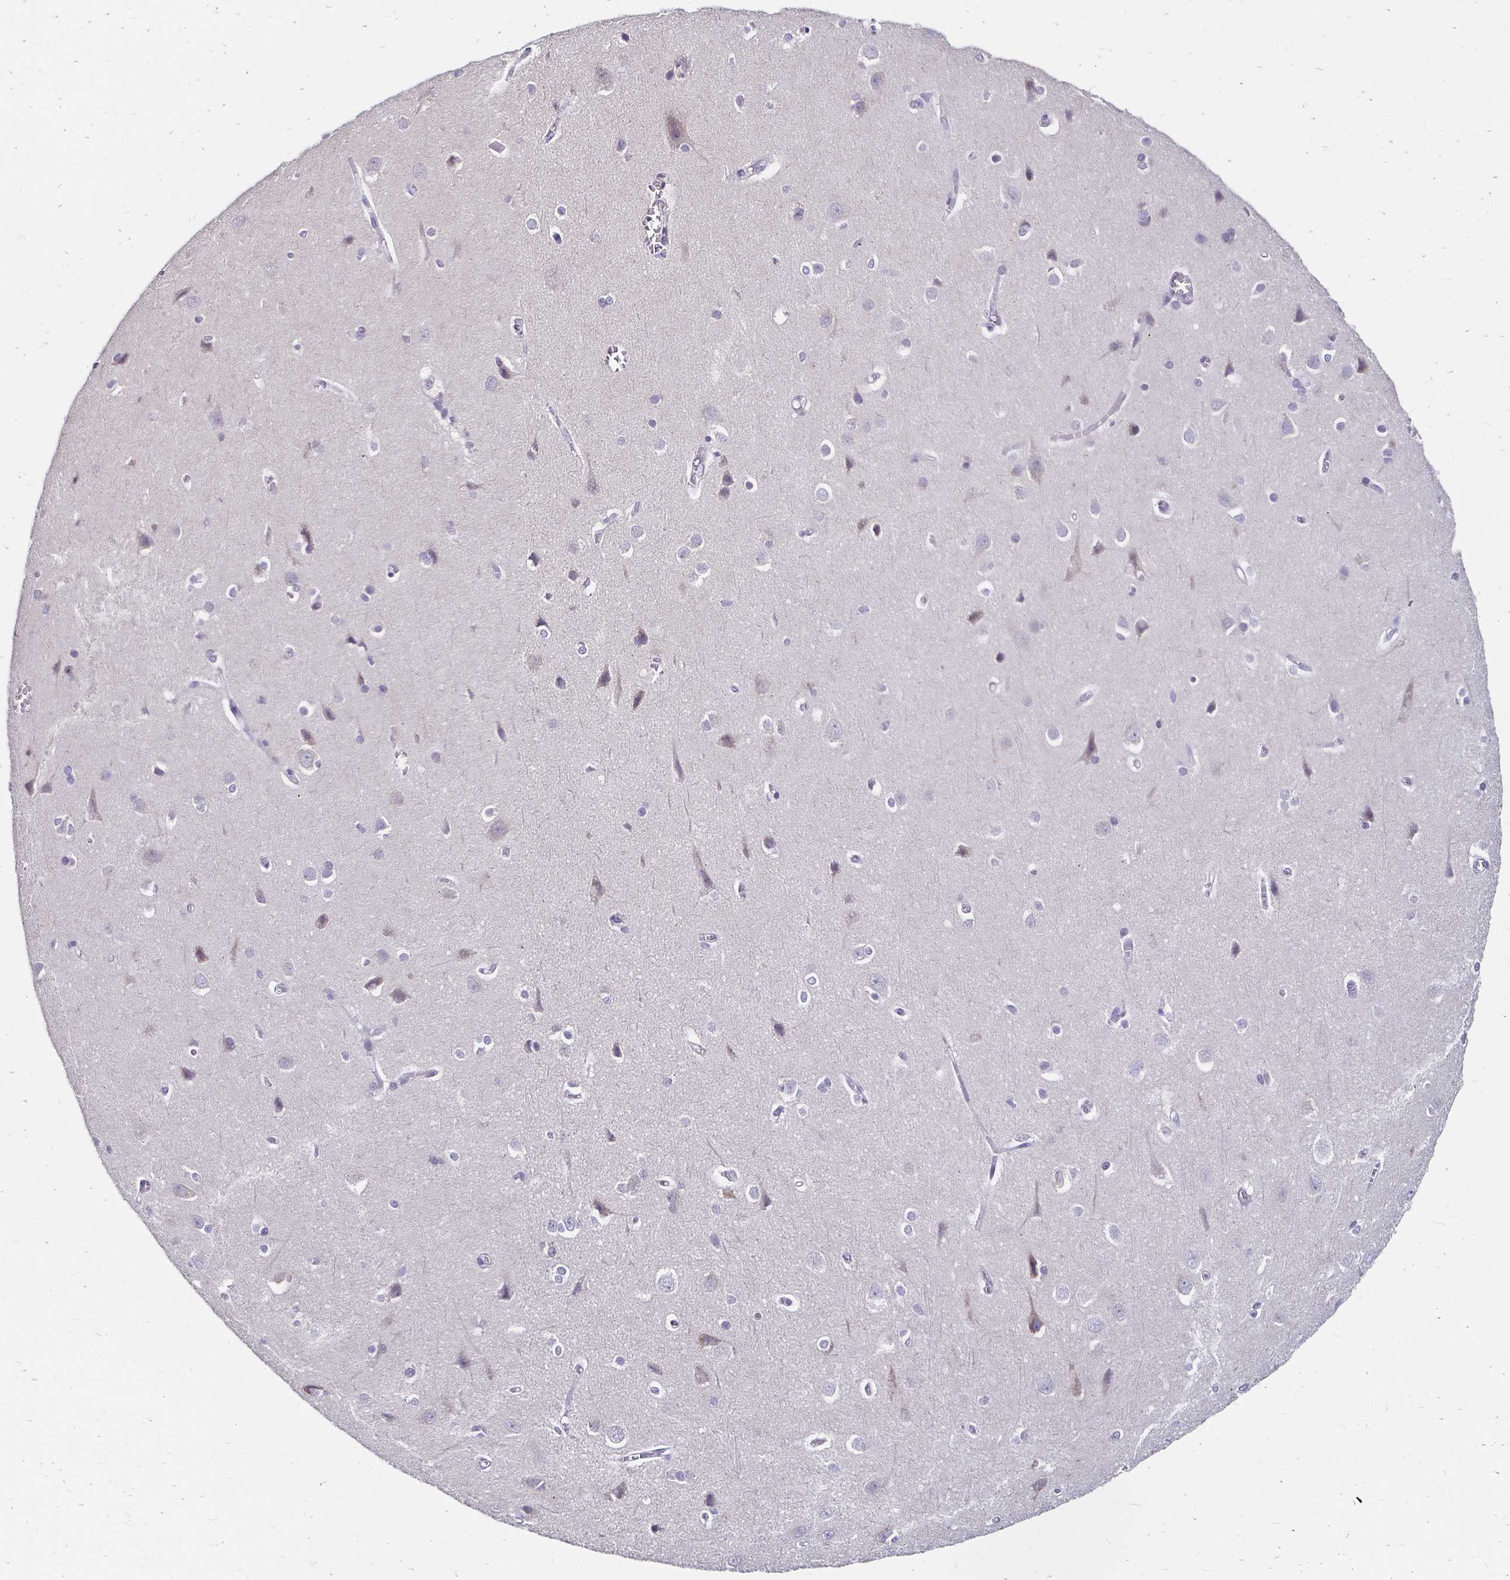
{"staining": {"intensity": "negative", "quantity": "none", "location": "none"}, "tissue": "cerebral cortex", "cell_type": "Endothelial cells", "image_type": "normal", "snomed": [{"axis": "morphology", "description": "Normal tissue, NOS"}, {"axis": "topography", "description": "Cerebral cortex"}], "caption": "IHC of benign cerebral cortex demonstrates no positivity in endothelial cells. (DAB IHC with hematoxylin counter stain).", "gene": "SCG3", "patient": {"sex": "male", "age": 37}}